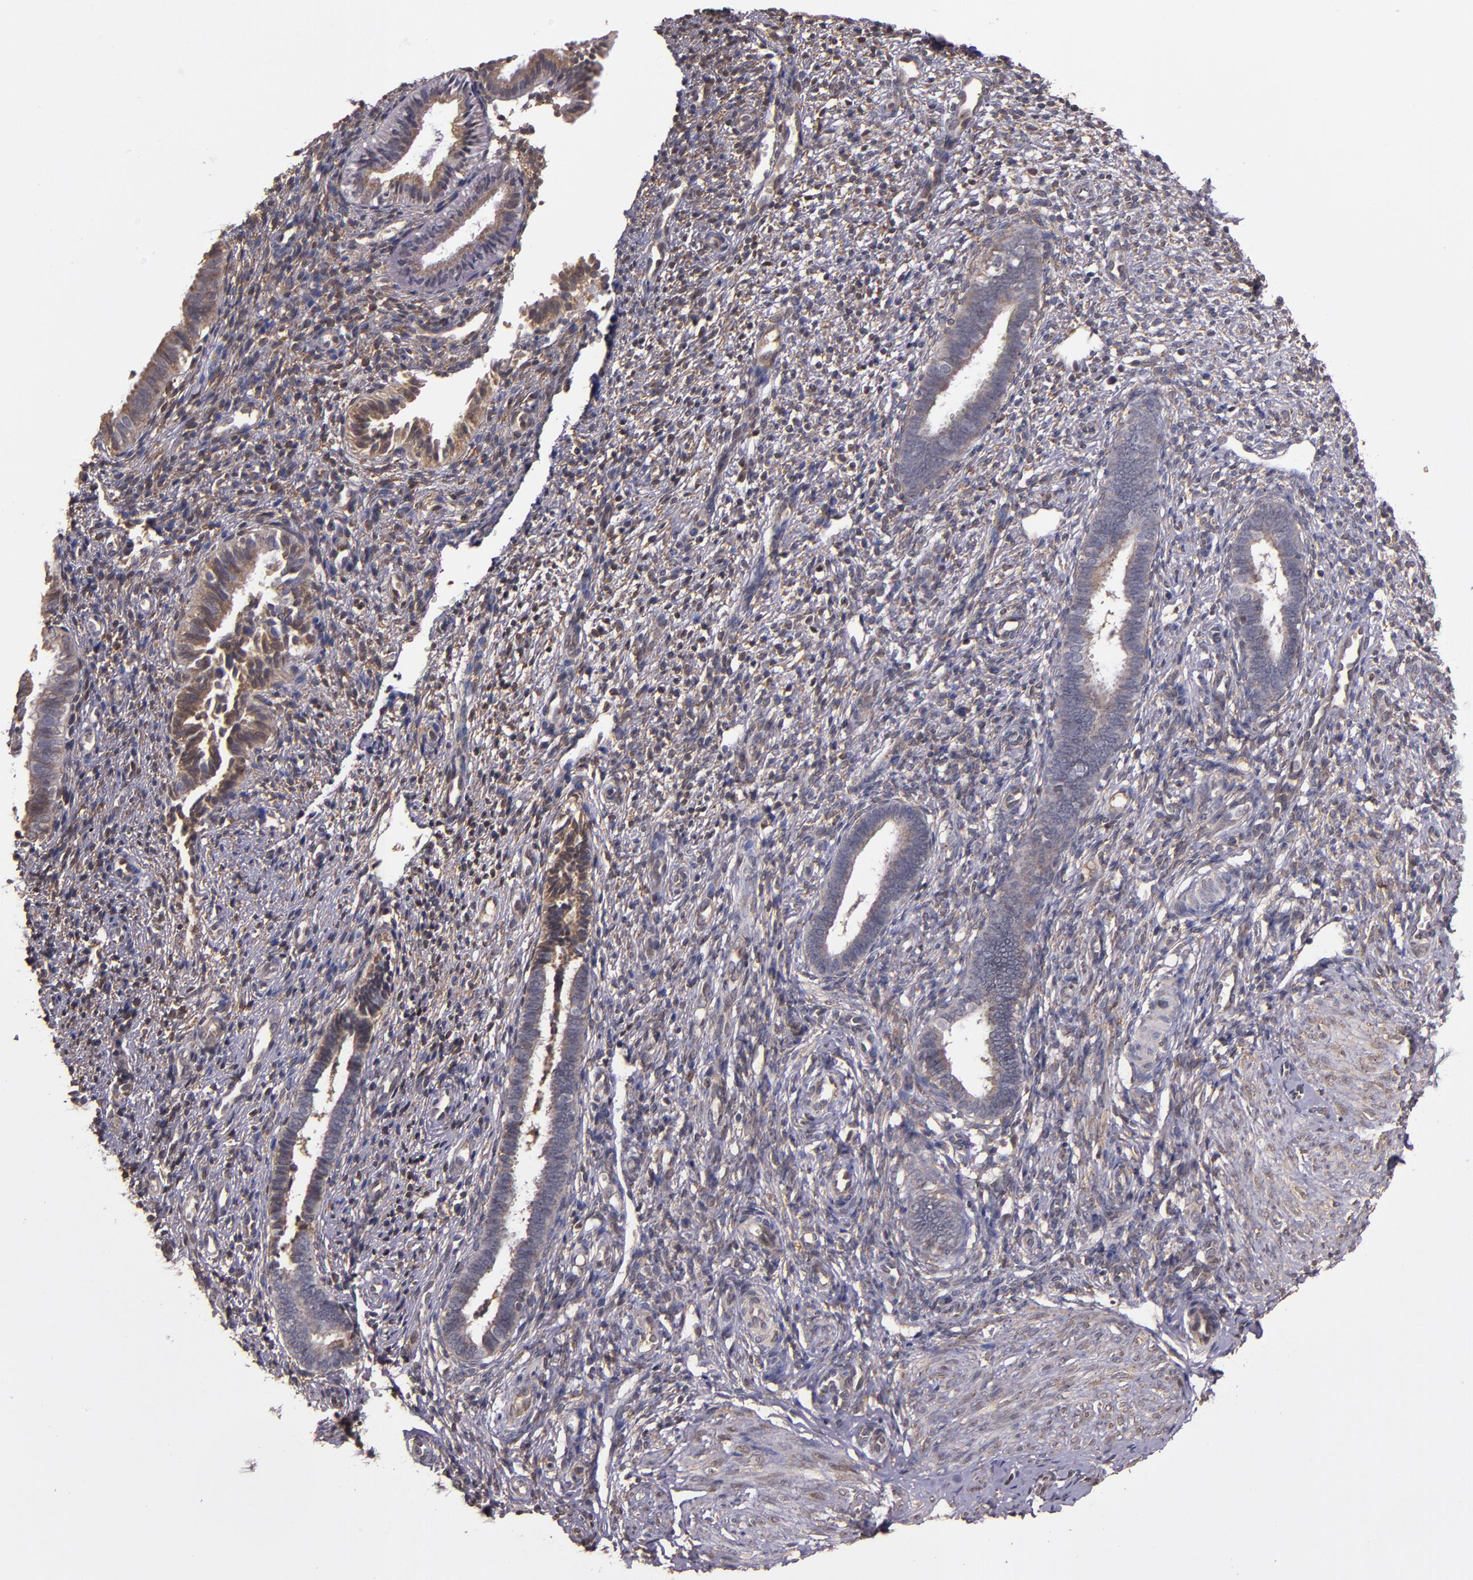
{"staining": {"intensity": "weak", "quantity": "25%-75%", "location": "cytoplasmic/membranous"}, "tissue": "endometrium", "cell_type": "Cells in endometrial stroma", "image_type": "normal", "snomed": [{"axis": "morphology", "description": "Normal tissue, NOS"}, {"axis": "topography", "description": "Endometrium"}], "caption": "Endometrium stained with IHC exhibits weak cytoplasmic/membranous positivity in approximately 25%-75% of cells in endometrial stroma.", "gene": "PRAF2", "patient": {"sex": "female", "age": 27}}